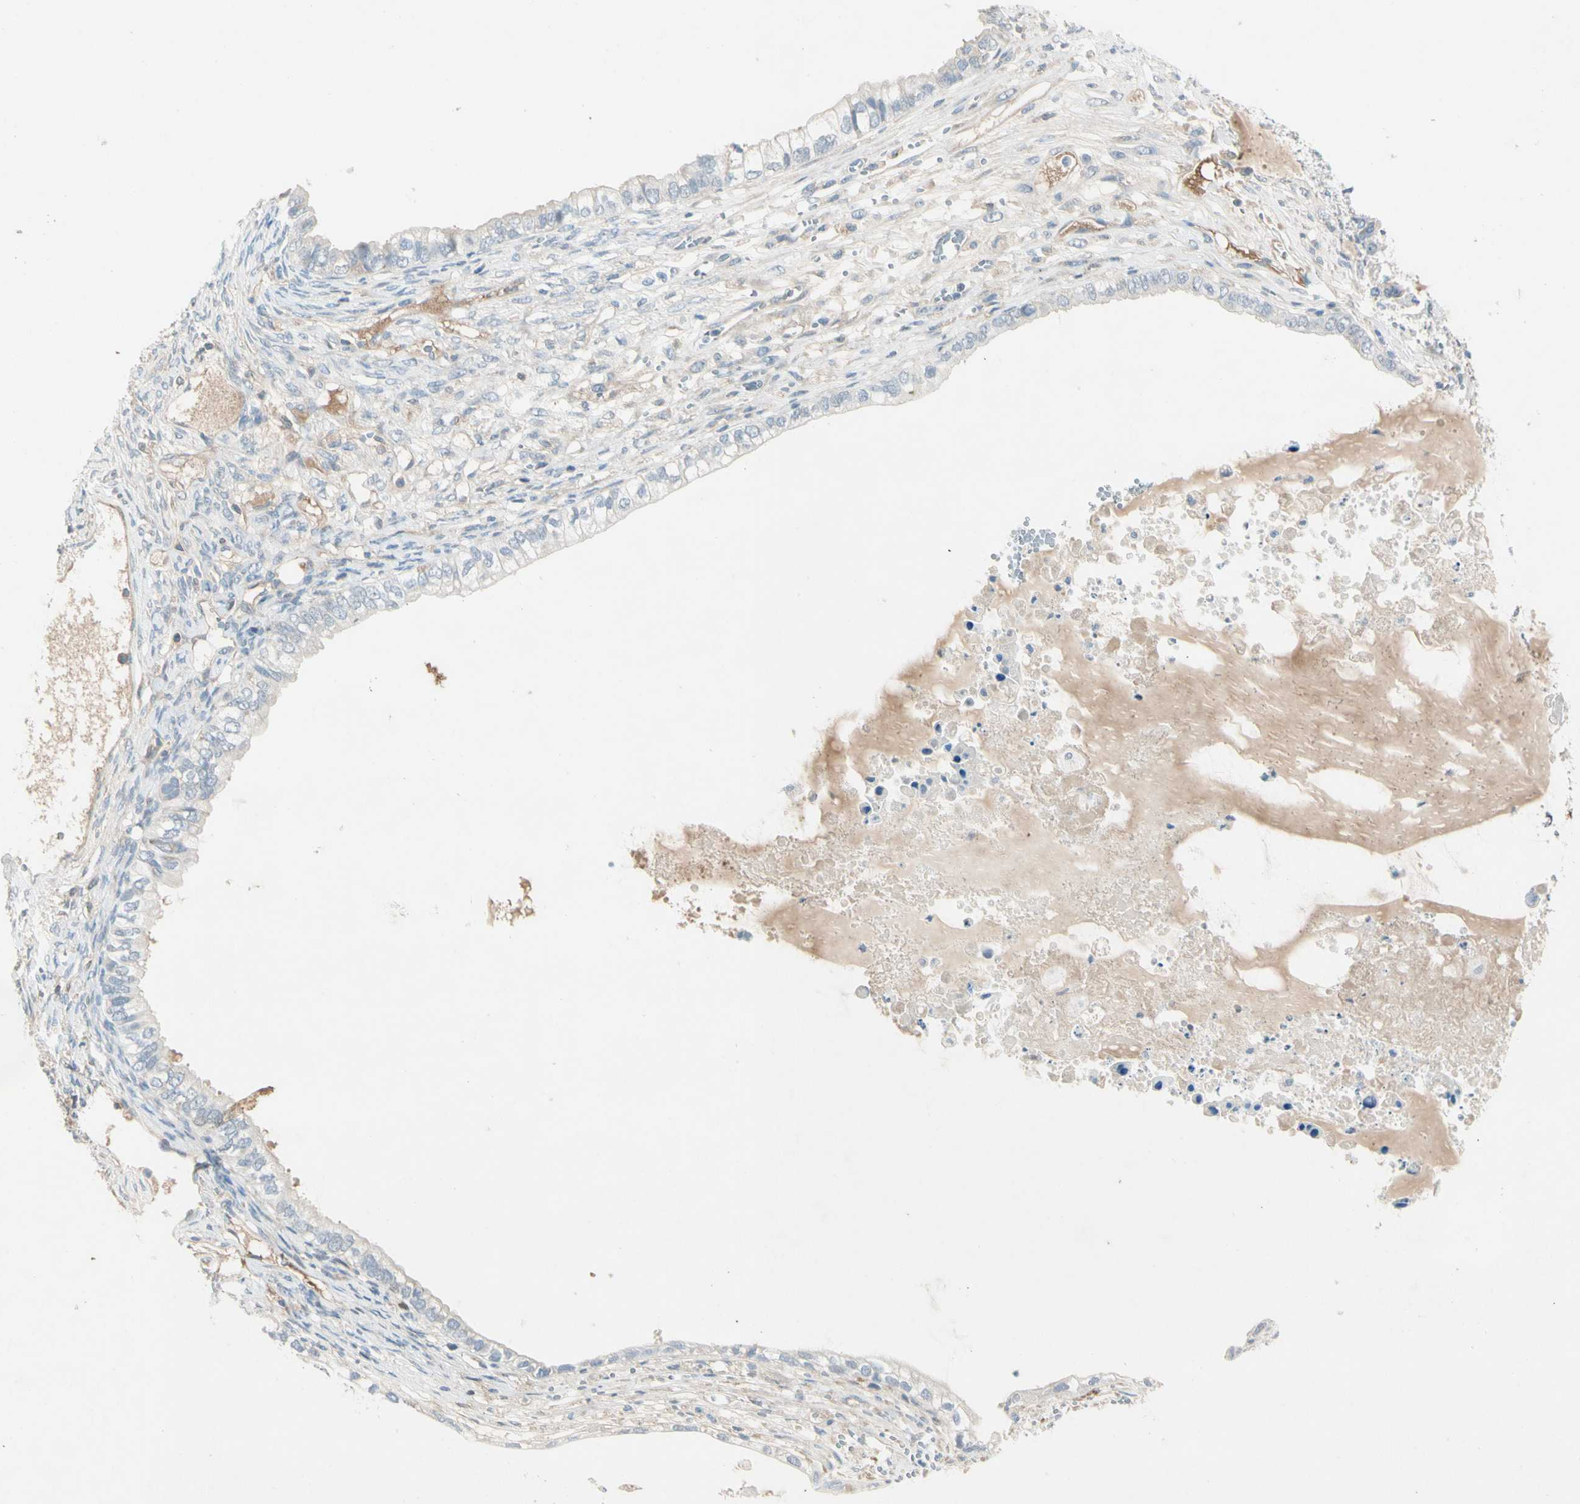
{"staining": {"intensity": "negative", "quantity": "none", "location": "none"}, "tissue": "ovarian cancer", "cell_type": "Tumor cells", "image_type": "cancer", "snomed": [{"axis": "morphology", "description": "Cystadenocarcinoma, mucinous, NOS"}, {"axis": "topography", "description": "Ovary"}], "caption": "There is no significant staining in tumor cells of ovarian cancer (mucinous cystadenocarcinoma).", "gene": "SERPIND1", "patient": {"sex": "female", "age": 80}}